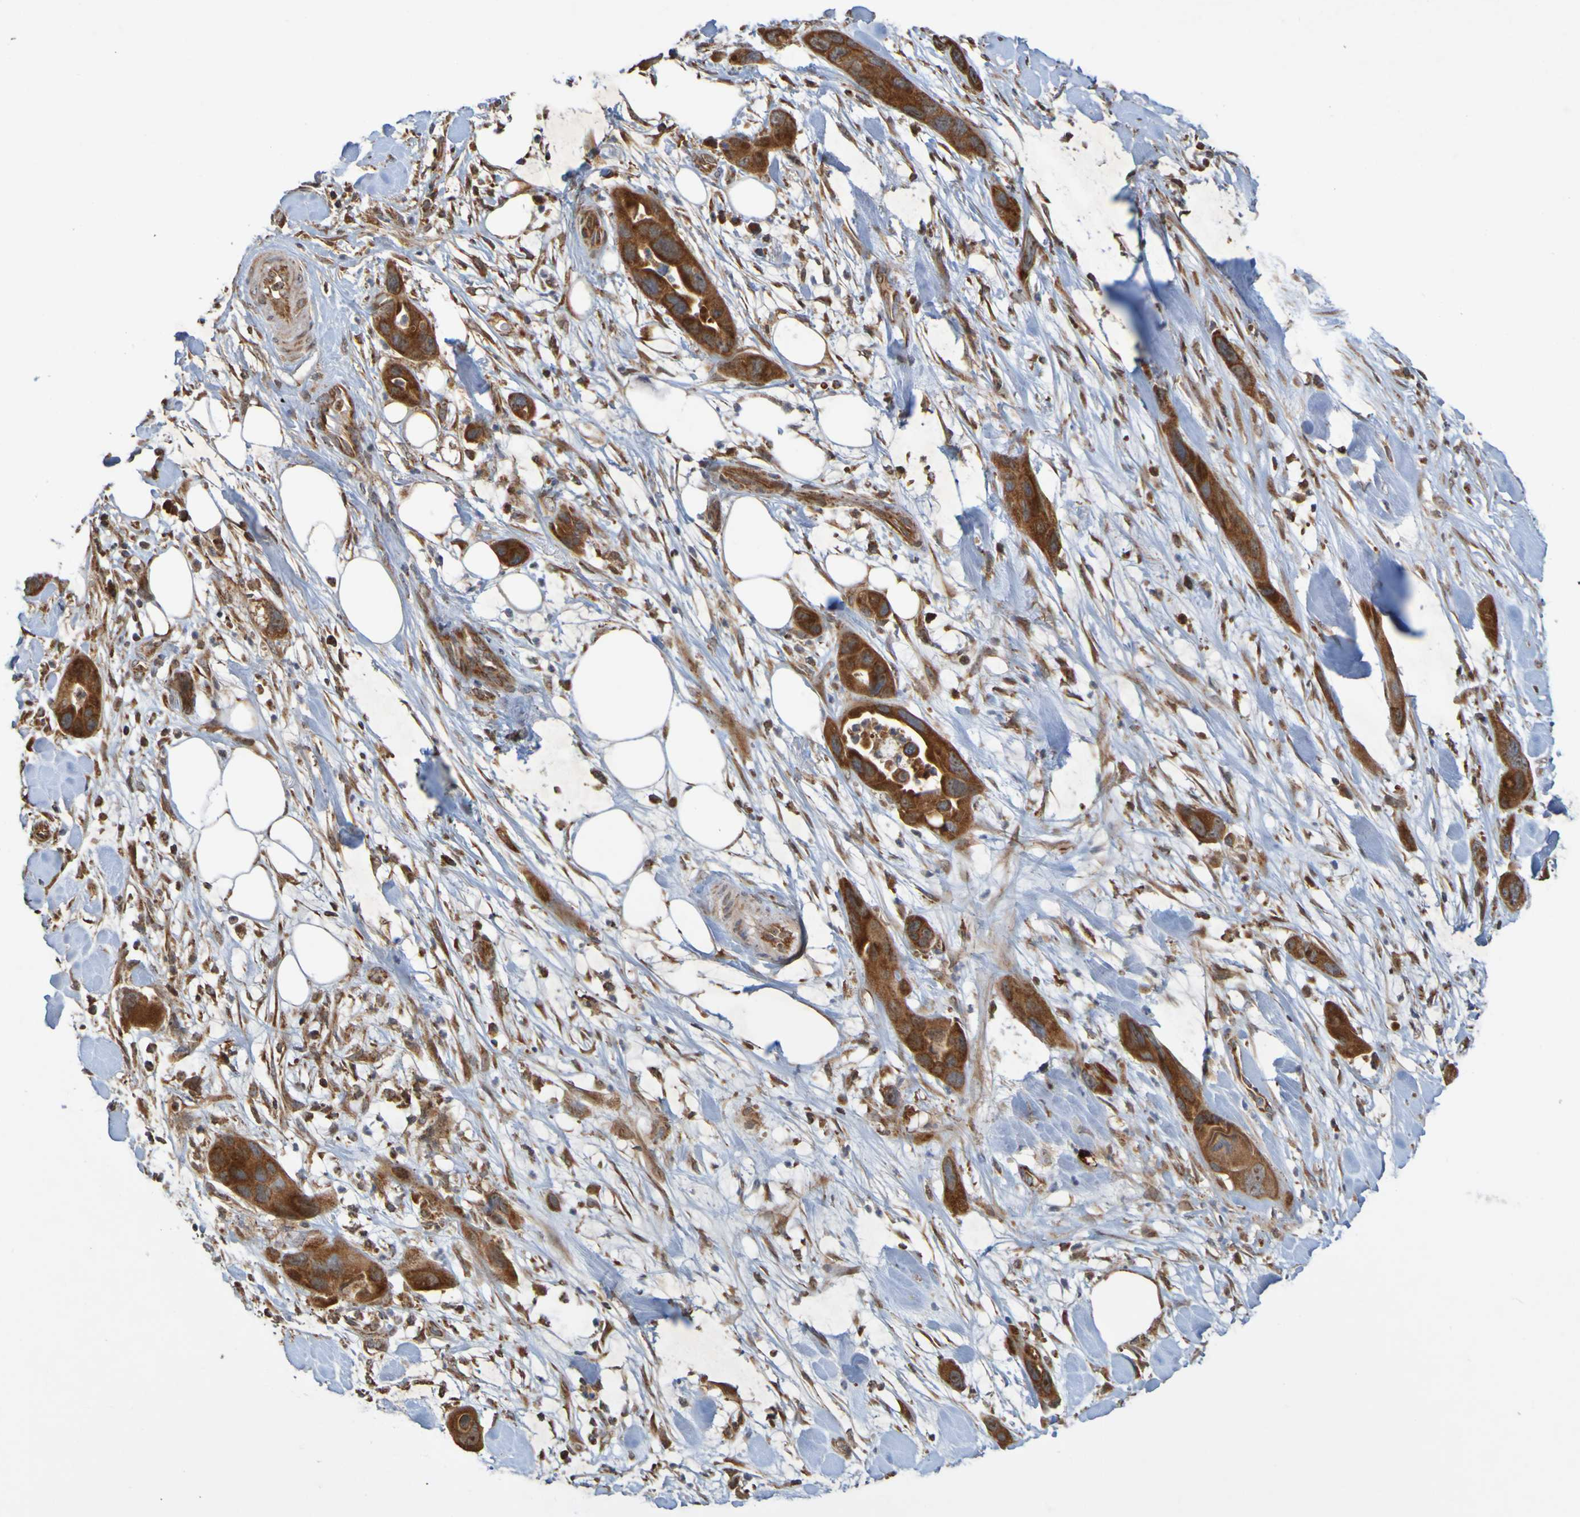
{"staining": {"intensity": "strong", "quantity": ">75%", "location": "cytoplasmic/membranous"}, "tissue": "pancreatic cancer", "cell_type": "Tumor cells", "image_type": "cancer", "snomed": [{"axis": "morphology", "description": "Adenocarcinoma, NOS"}, {"axis": "topography", "description": "Pancreas"}], "caption": "A high-resolution micrograph shows IHC staining of pancreatic cancer (adenocarcinoma), which shows strong cytoplasmic/membranous staining in approximately >75% of tumor cells. (DAB (3,3'-diaminobenzidine) IHC with brightfield microscopy, high magnification).", "gene": "TMBIM1", "patient": {"sex": "female", "age": 71}}